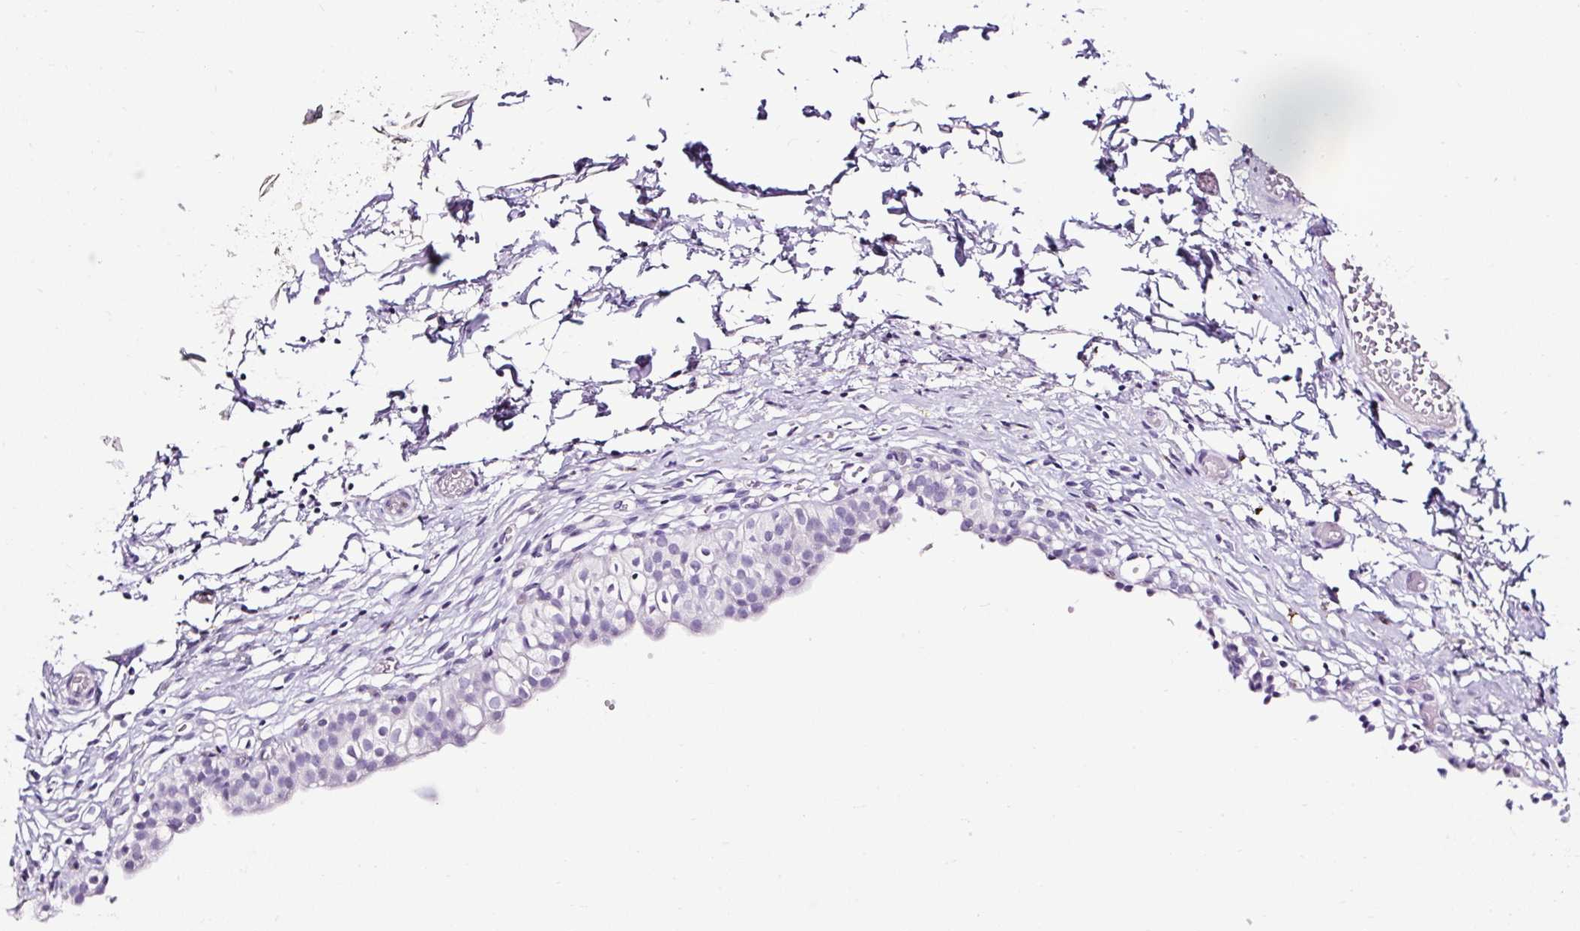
{"staining": {"intensity": "negative", "quantity": "none", "location": "none"}, "tissue": "urinary bladder", "cell_type": "Urothelial cells", "image_type": "normal", "snomed": [{"axis": "morphology", "description": "Normal tissue, NOS"}, {"axis": "topography", "description": "Urinary bladder"}, {"axis": "topography", "description": "Peripheral nerve tissue"}], "caption": "This image is of benign urinary bladder stained with immunohistochemistry (IHC) to label a protein in brown with the nuclei are counter-stained blue. There is no expression in urothelial cells. Nuclei are stained in blue.", "gene": "SLC7A8", "patient": {"sex": "male", "age": 55}}